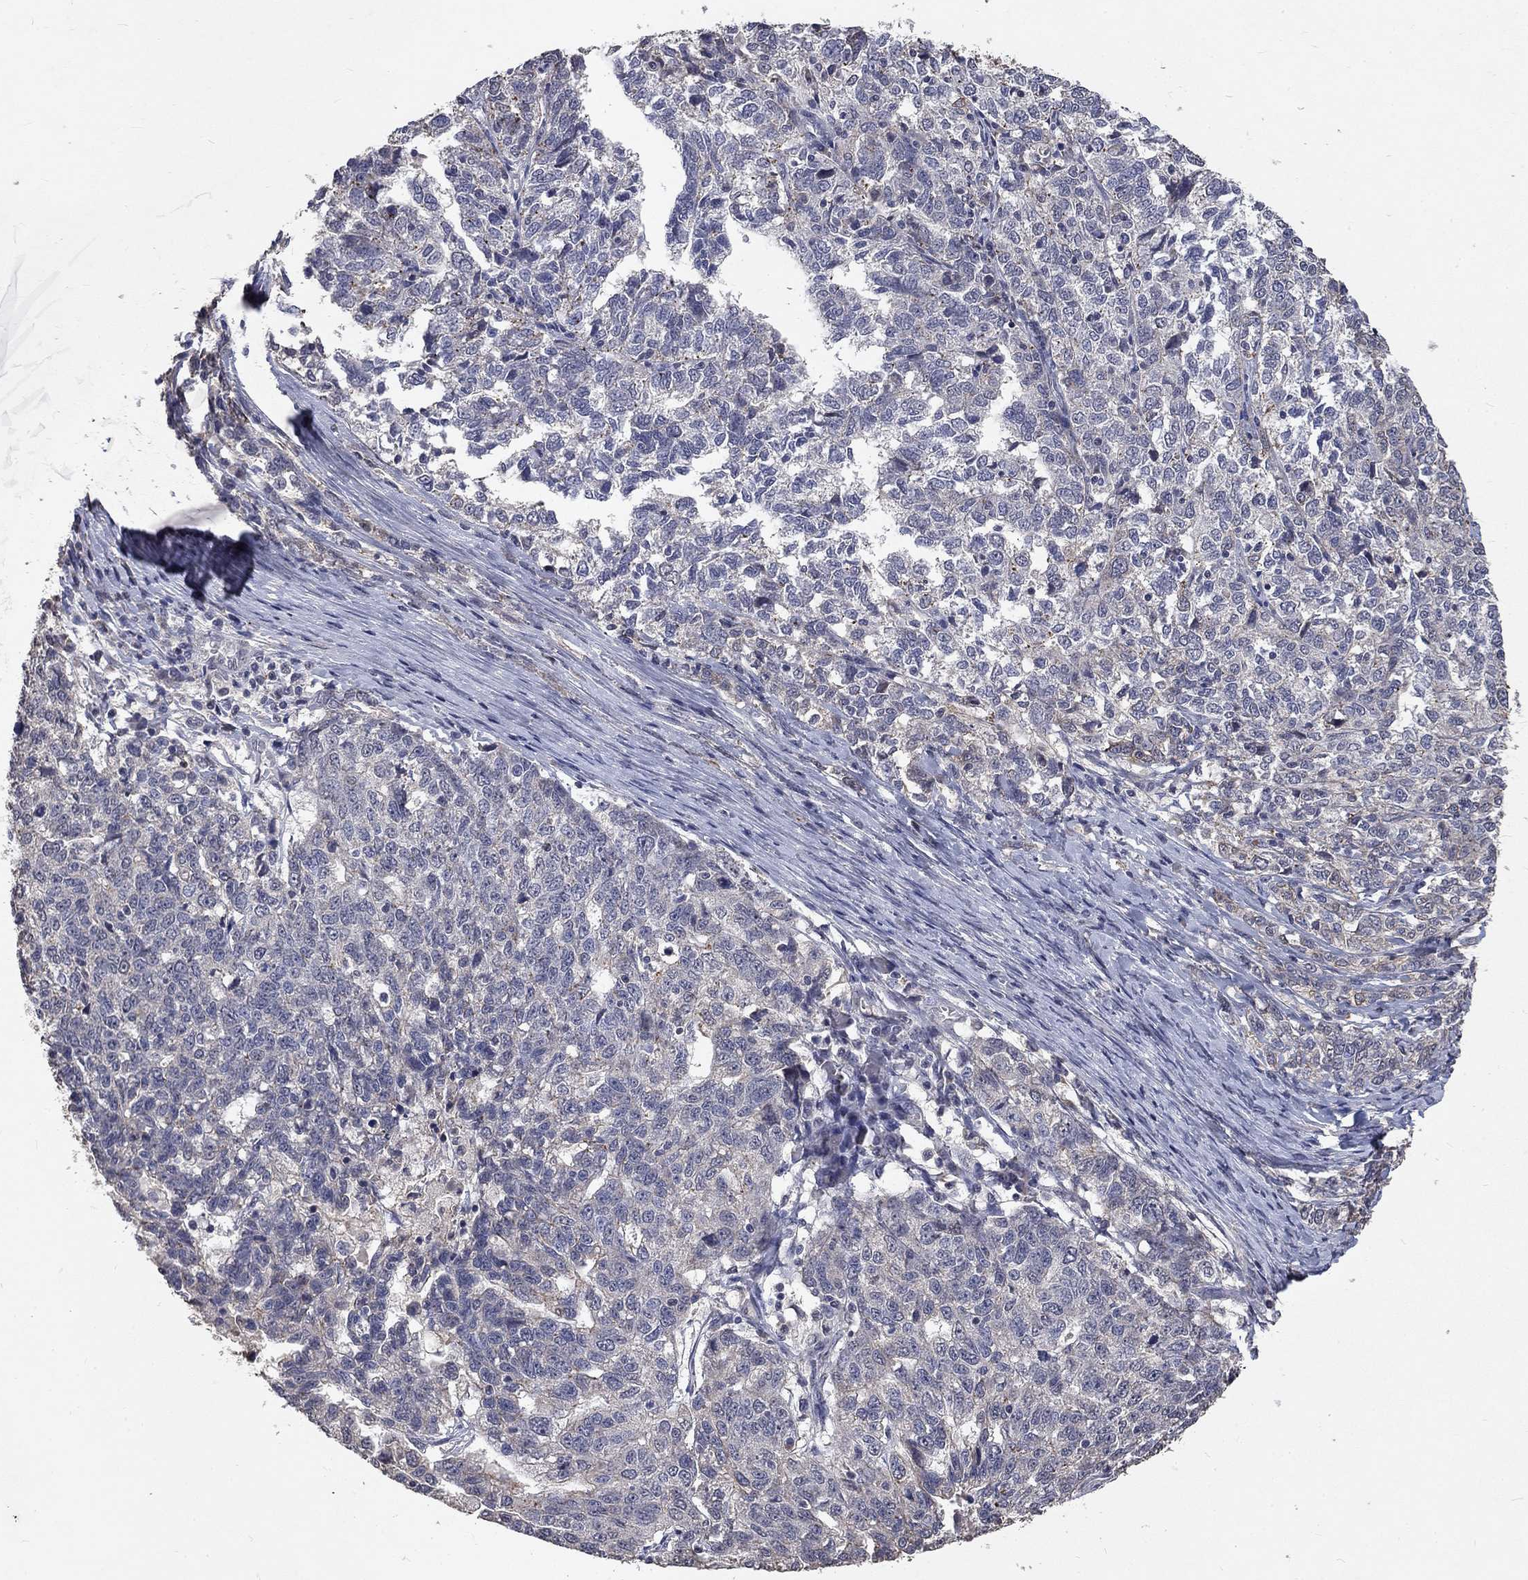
{"staining": {"intensity": "negative", "quantity": "none", "location": "none"}, "tissue": "ovarian cancer", "cell_type": "Tumor cells", "image_type": "cancer", "snomed": [{"axis": "morphology", "description": "Cystadenocarcinoma, serous, NOS"}, {"axis": "topography", "description": "Ovary"}], "caption": "Tumor cells are negative for brown protein staining in ovarian cancer (serous cystadenocarcinoma).", "gene": "CHST5", "patient": {"sex": "female", "age": 71}}